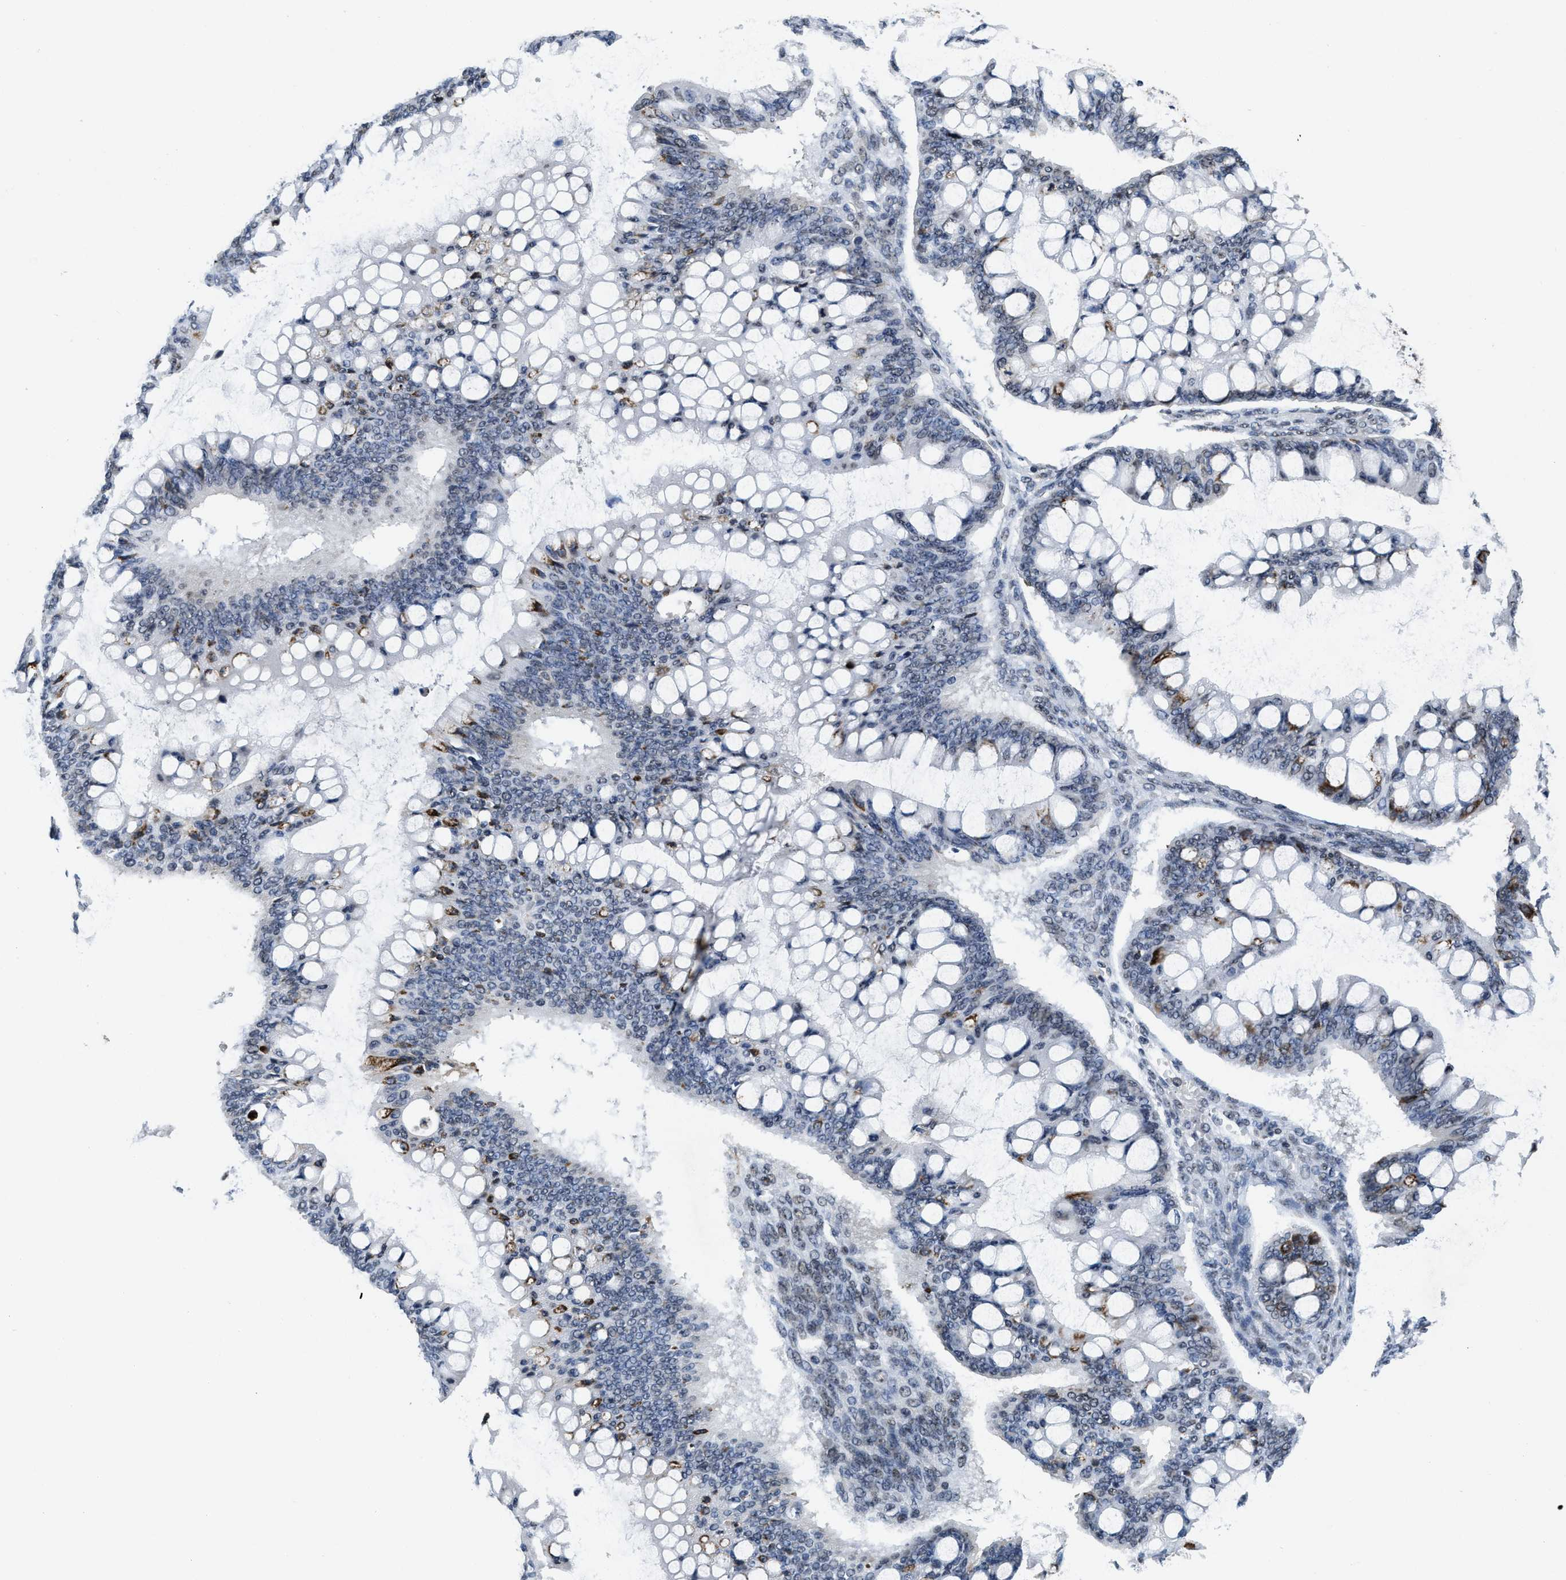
{"staining": {"intensity": "strong", "quantity": "<25%", "location": "cytoplasmic/membranous"}, "tissue": "ovarian cancer", "cell_type": "Tumor cells", "image_type": "cancer", "snomed": [{"axis": "morphology", "description": "Cystadenocarcinoma, mucinous, NOS"}, {"axis": "topography", "description": "Ovary"}], "caption": "Mucinous cystadenocarcinoma (ovarian) stained with a brown dye exhibits strong cytoplasmic/membranous positive staining in about <25% of tumor cells.", "gene": "SUPT16H", "patient": {"sex": "female", "age": 73}}